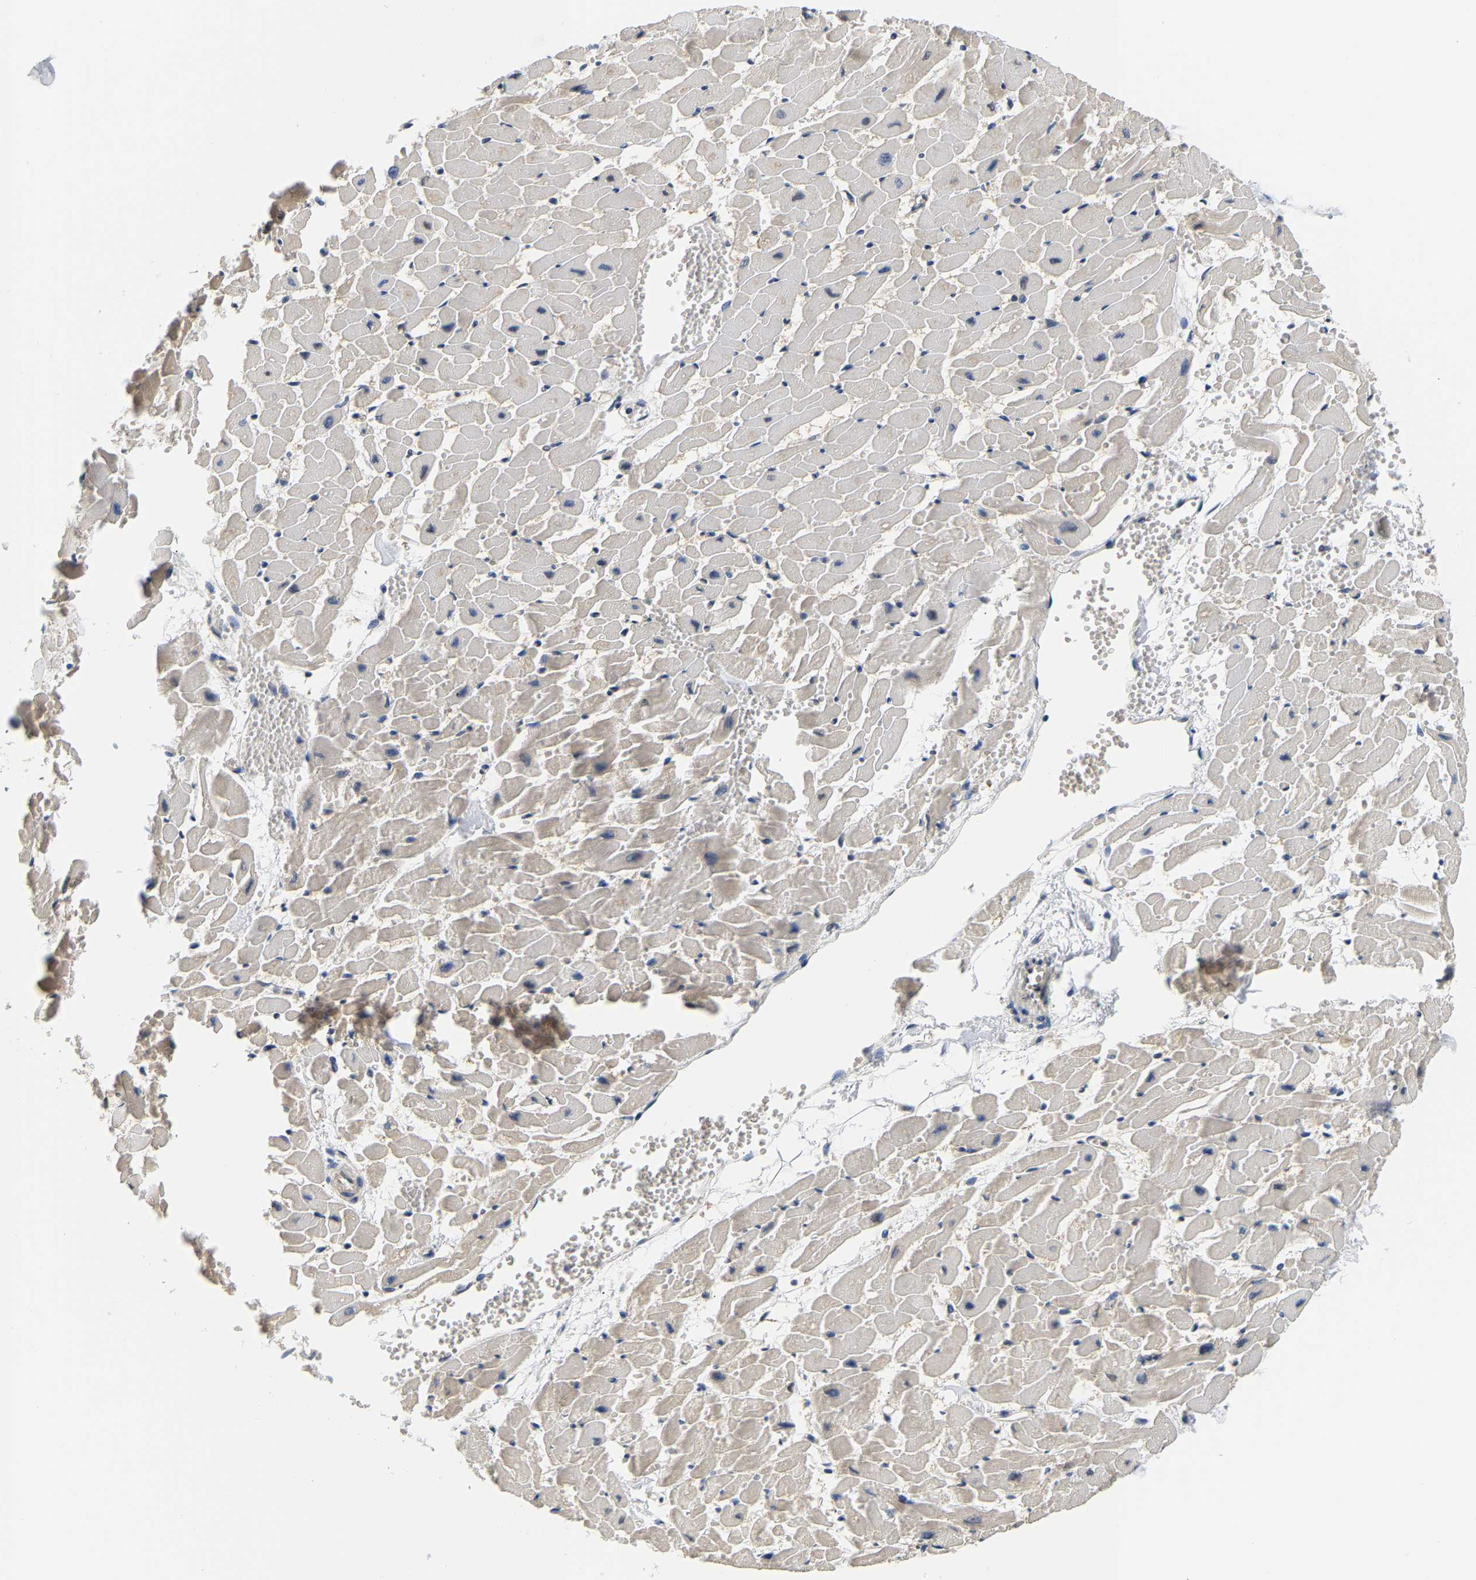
{"staining": {"intensity": "weak", "quantity": "25%-75%", "location": "cytoplasmic/membranous"}, "tissue": "heart muscle", "cell_type": "Cardiomyocytes", "image_type": "normal", "snomed": [{"axis": "morphology", "description": "Normal tissue, NOS"}, {"axis": "topography", "description": "Heart"}], "caption": "An image of heart muscle stained for a protein displays weak cytoplasmic/membranous brown staining in cardiomyocytes. Immunohistochemistry (ihc) stains the protein of interest in brown and the nuclei are stained blue.", "gene": "ARHGEF12", "patient": {"sex": "female", "age": 19}}